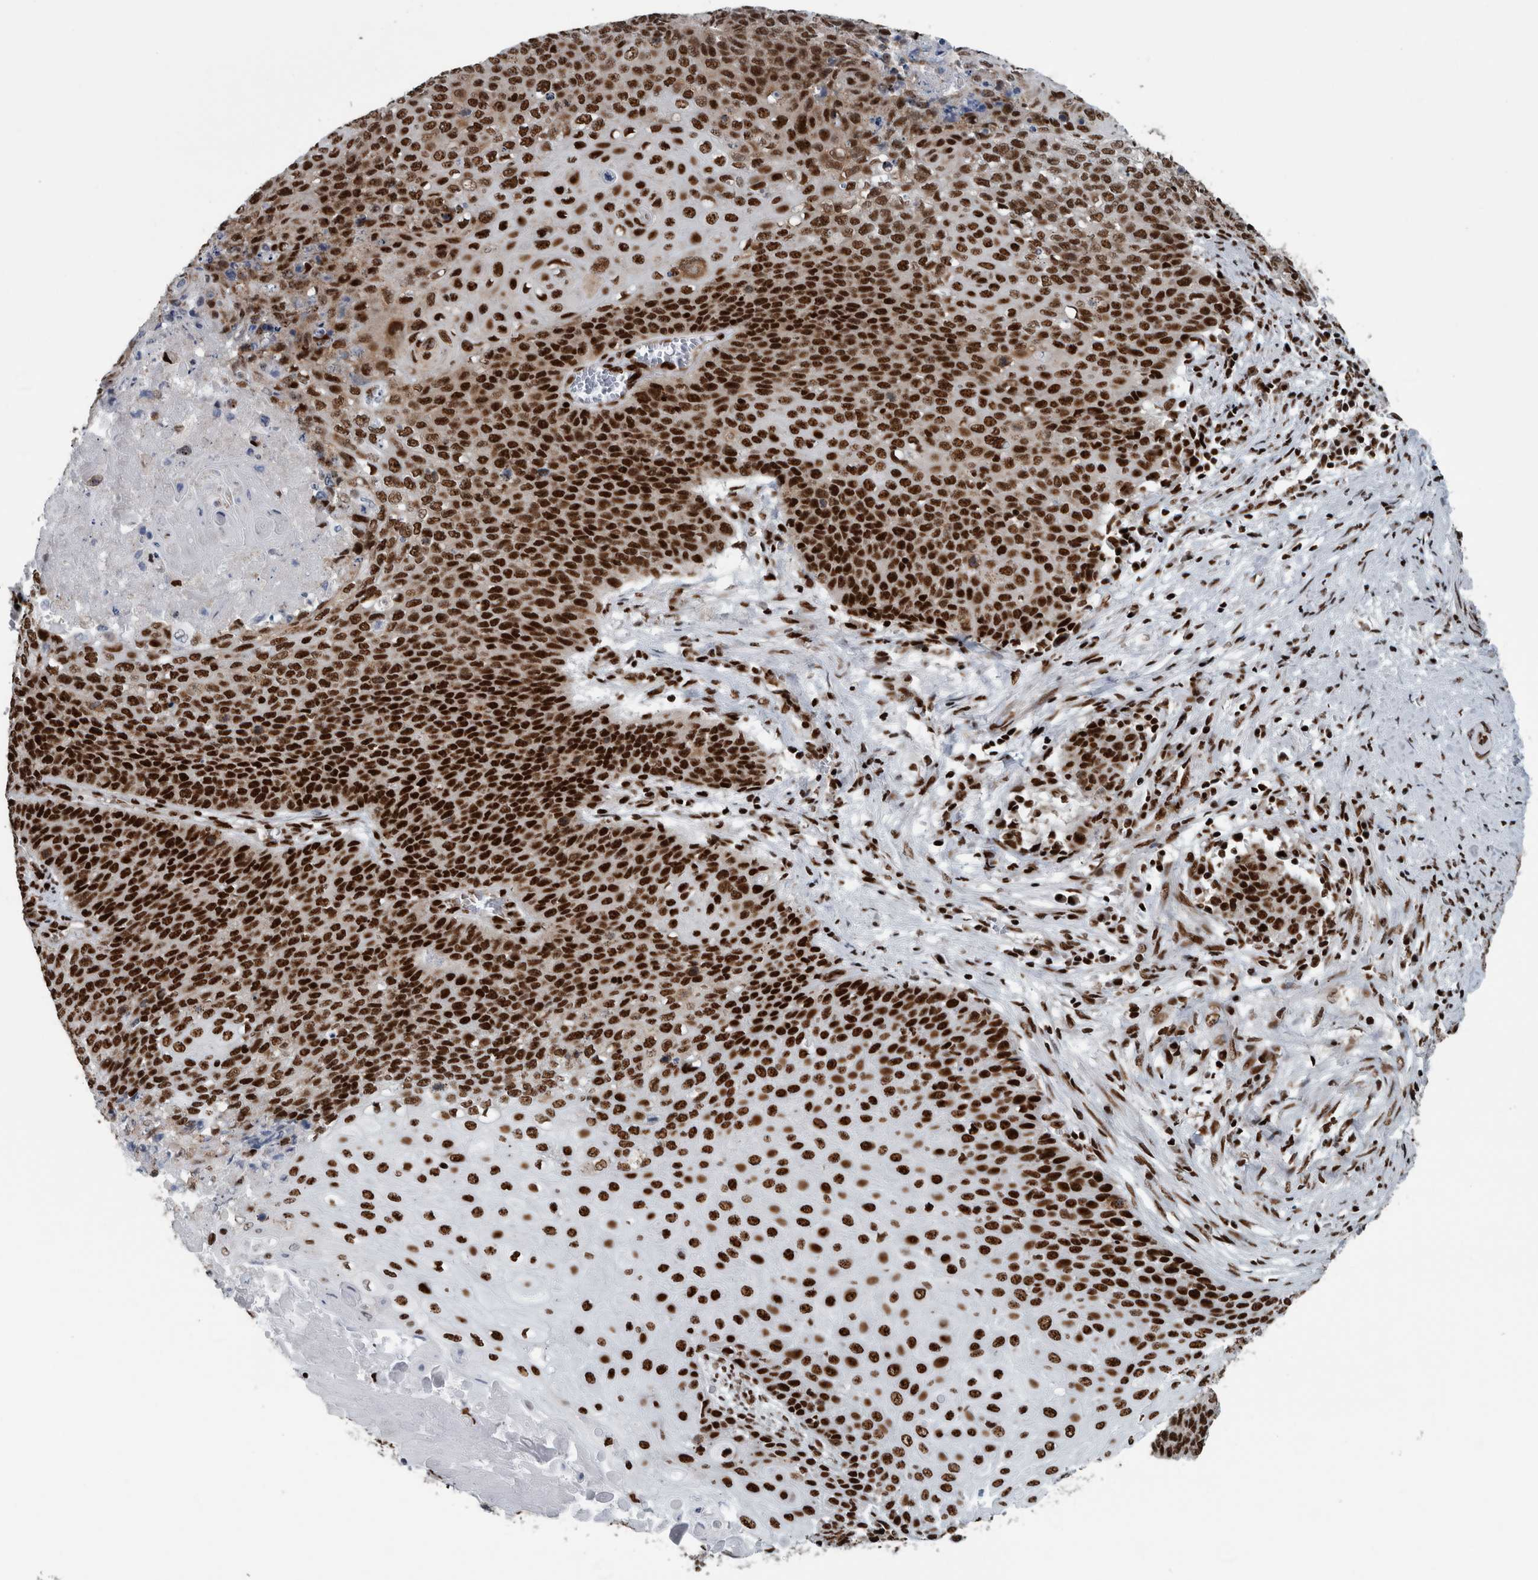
{"staining": {"intensity": "strong", "quantity": ">75%", "location": "nuclear"}, "tissue": "cervical cancer", "cell_type": "Tumor cells", "image_type": "cancer", "snomed": [{"axis": "morphology", "description": "Squamous cell carcinoma, NOS"}, {"axis": "topography", "description": "Cervix"}], "caption": "Cervical cancer (squamous cell carcinoma) stained for a protein displays strong nuclear positivity in tumor cells.", "gene": "DNMT3A", "patient": {"sex": "female", "age": 39}}